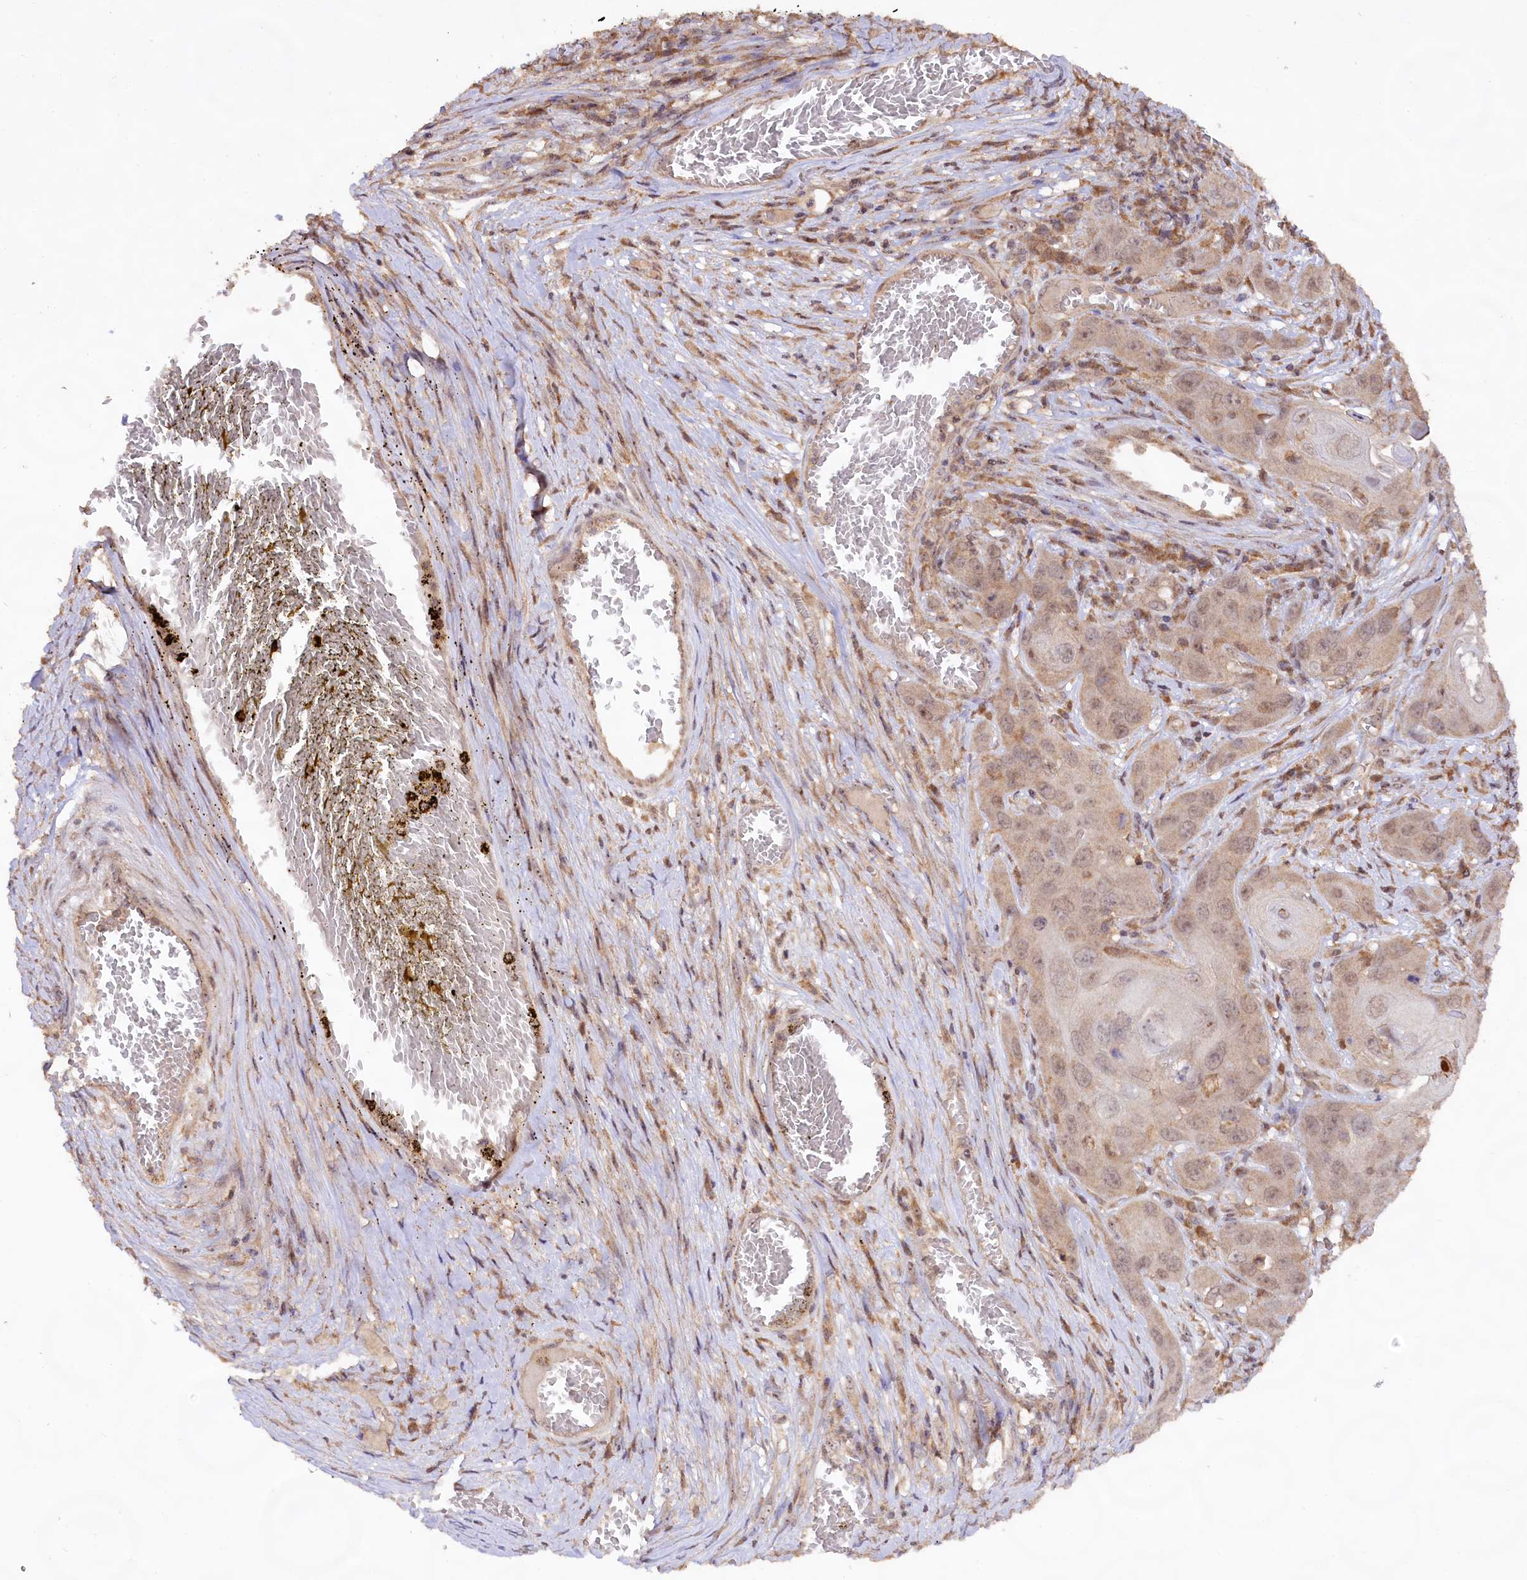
{"staining": {"intensity": "moderate", "quantity": "25%-75%", "location": "nuclear"}, "tissue": "skin cancer", "cell_type": "Tumor cells", "image_type": "cancer", "snomed": [{"axis": "morphology", "description": "Squamous cell carcinoma, NOS"}, {"axis": "topography", "description": "Skin"}], "caption": "Skin cancer stained for a protein (brown) shows moderate nuclear positive positivity in about 25%-75% of tumor cells.", "gene": "RRP8", "patient": {"sex": "male", "age": 55}}